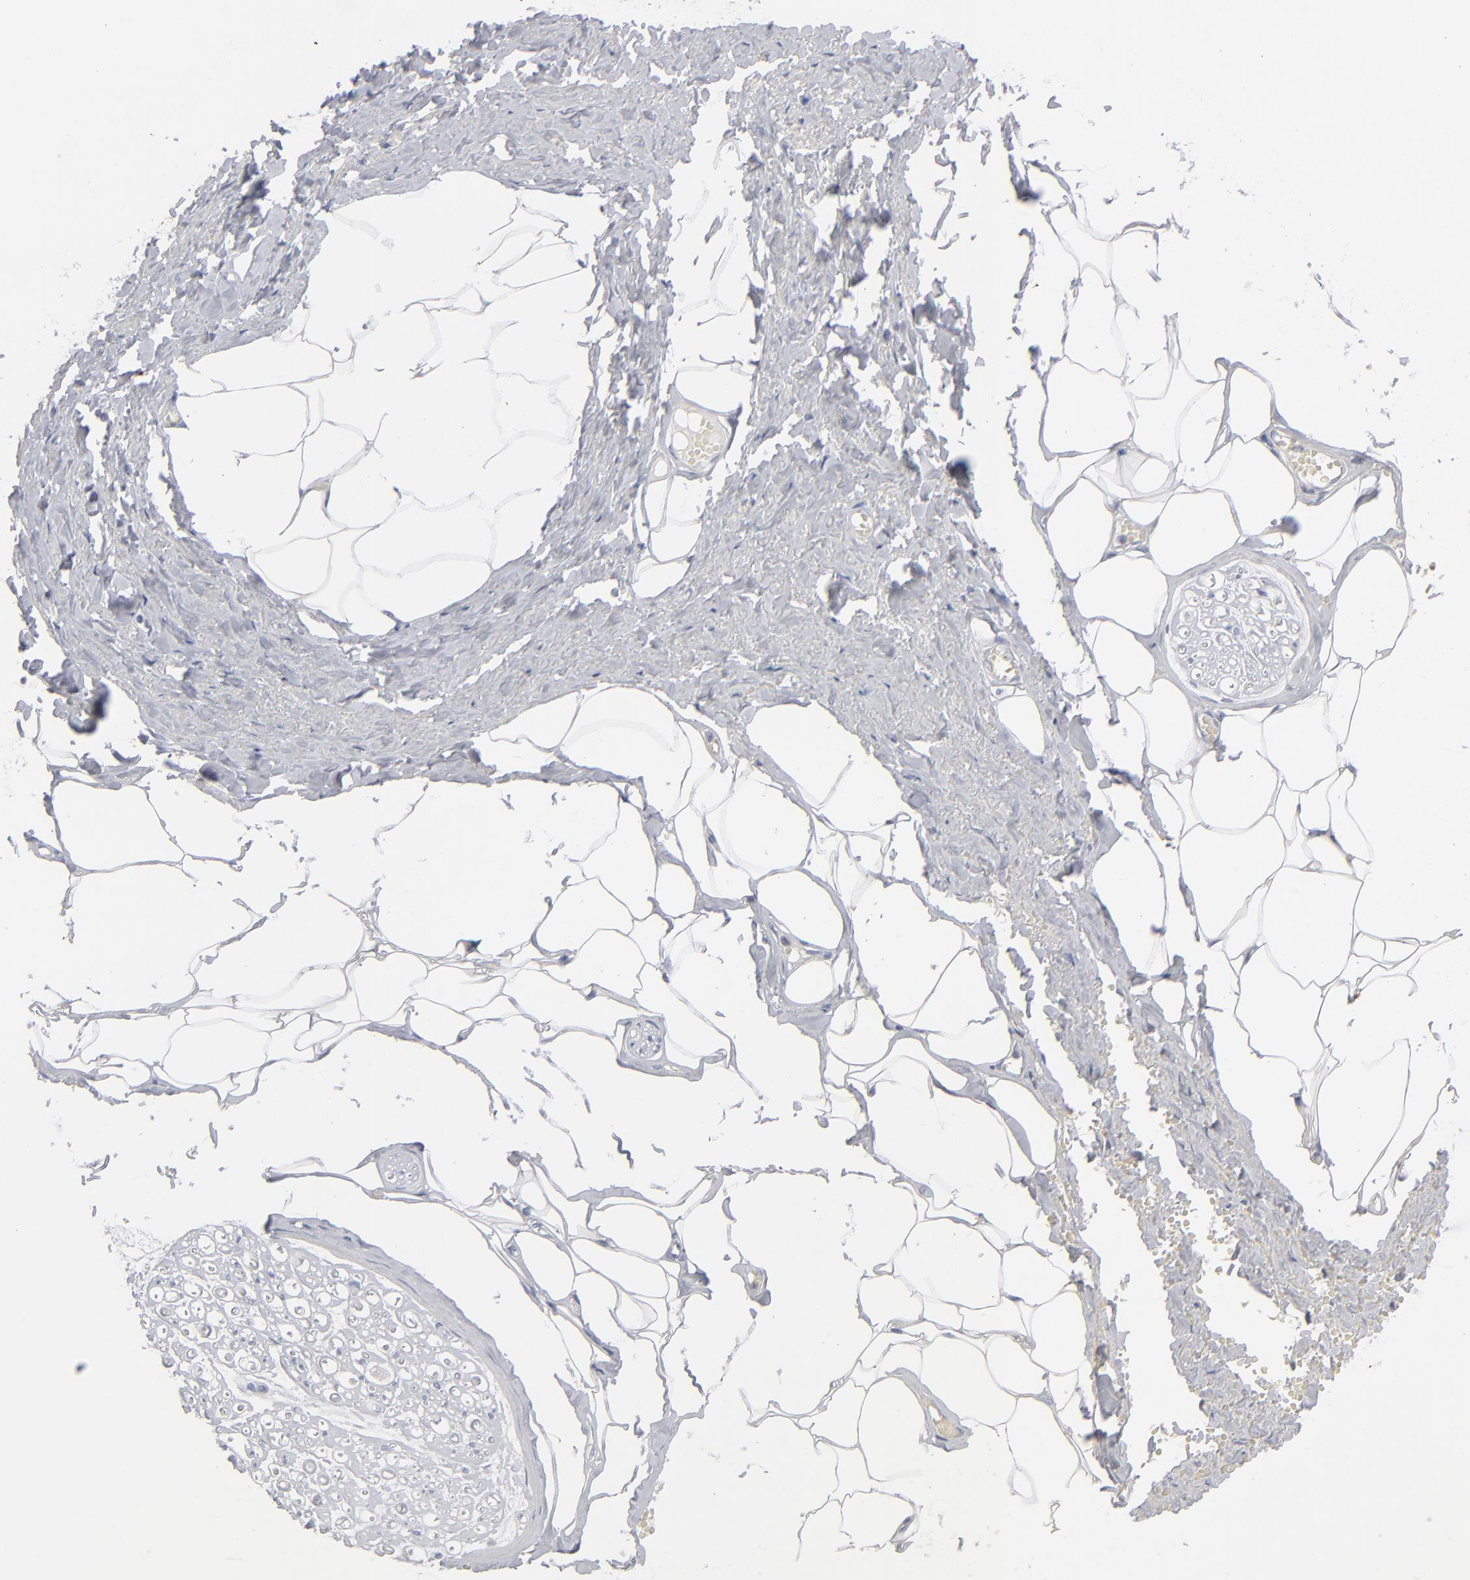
{"staining": {"intensity": "negative", "quantity": "none", "location": "none"}, "tissue": "adipose tissue", "cell_type": "Adipocytes", "image_type": "normal", "snomed": [{"axis": "morphology", "description": "Normal tissue, NOS"}, {"axis": "topography", "description": "Soft tissue"}, {"axis": "topography", "description": "Peripheral nerve tissue"}], "caption": "Adipose tissue was stained to show a protein in brown. There is no significant expression in adipocytes. (Brightfield microscopy of DAB immunohistochemistry (IHC) at high magnification).", "gene": "POF1B", "patient": {"sex": "female", "age": 68}}